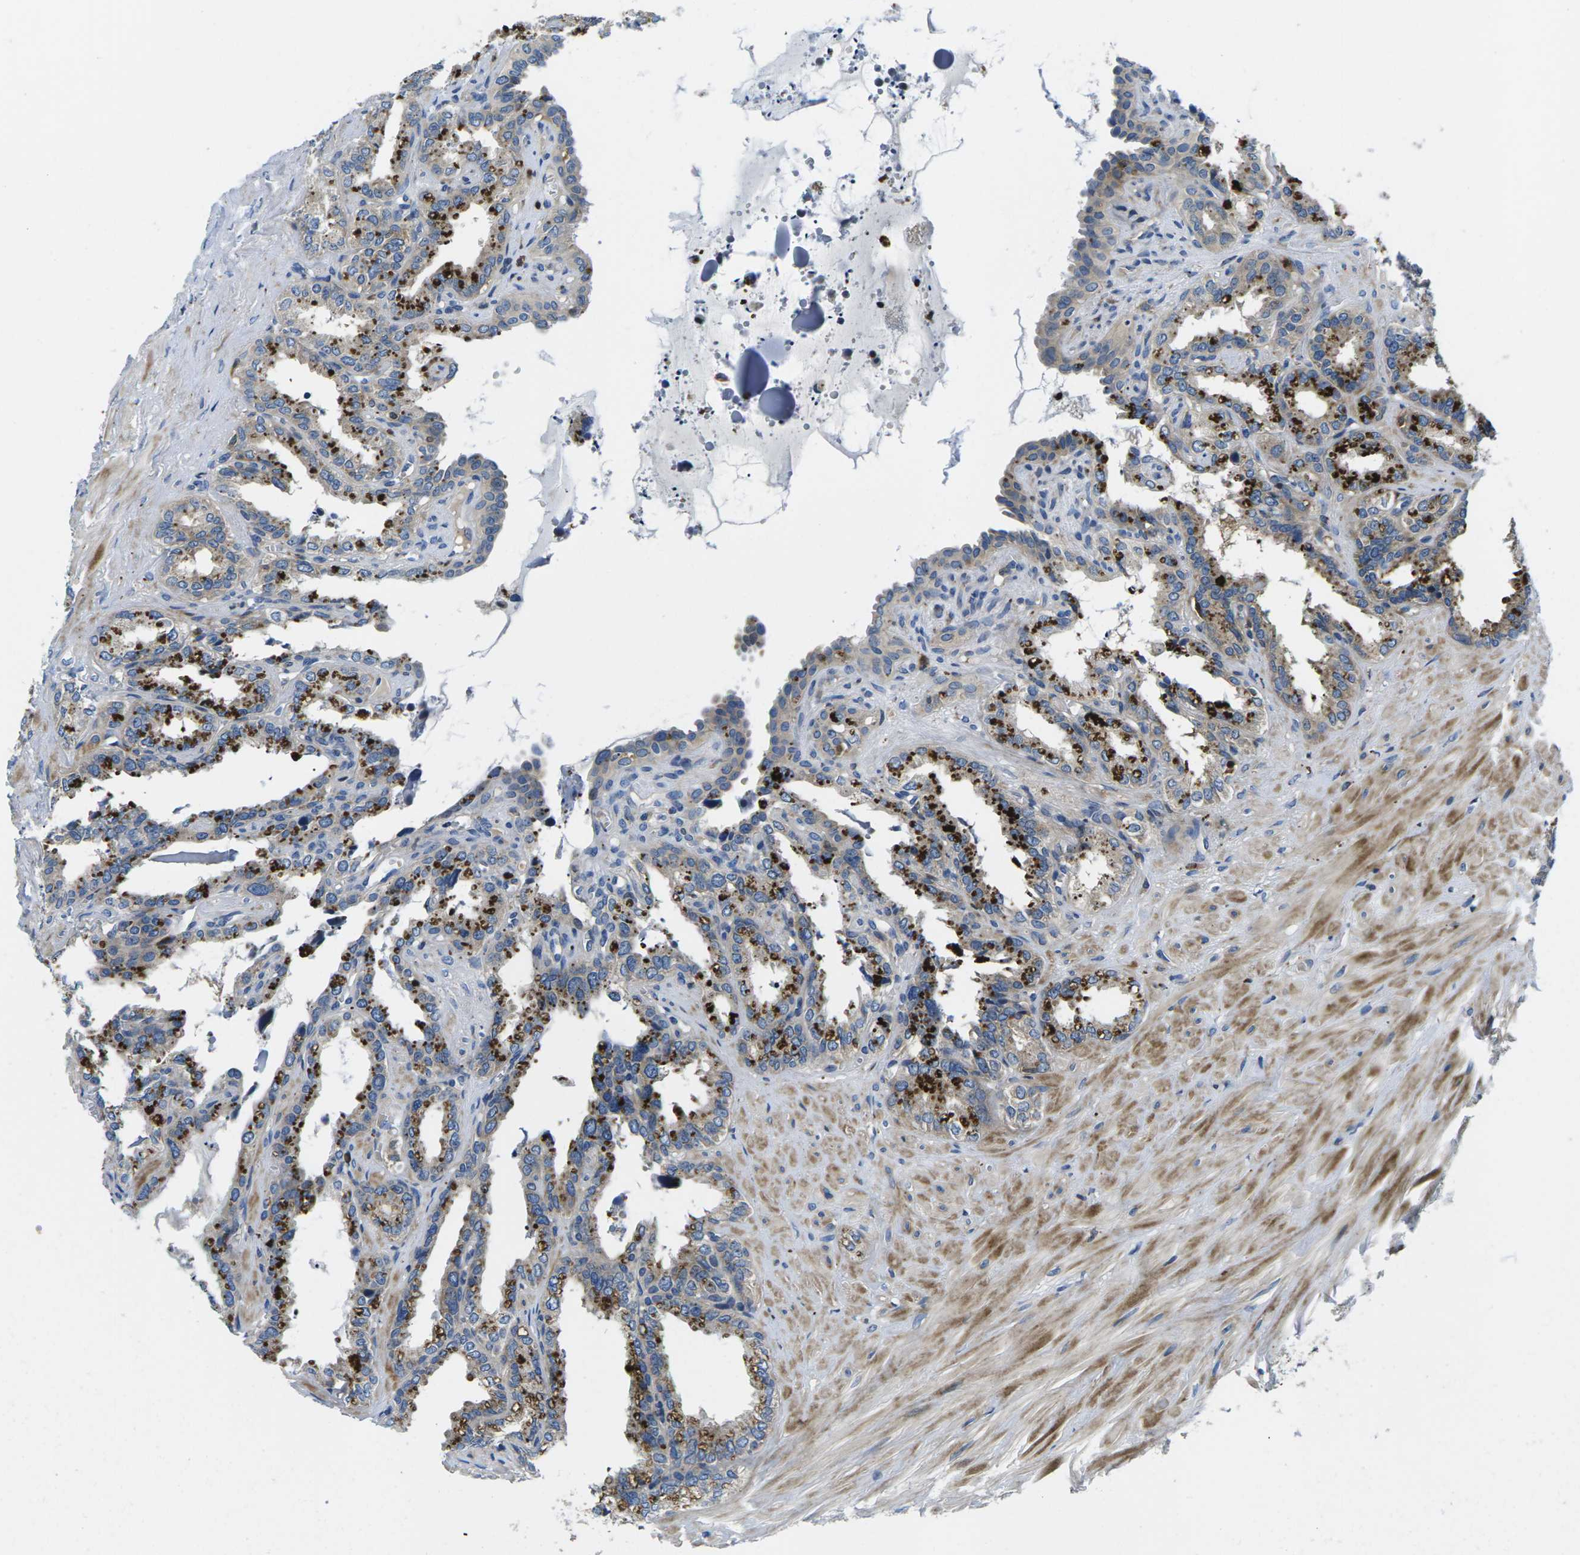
{"staining": {"intensity": "weak", "quantity": "<25%", "location": "cytoplasmic/membranous"}, "tissue": "seminal vesicle", "cell_type": "Glandular cells", "image_type": "normal", "snomed": [{"axis": "morphology", "description": "Normal tissue, NOS"}, {"axis": "topography", "description": "Seminal veicle"}], "caption": "DAB (3,3'-diaminobenzidine) immunohistochemical staining of unremarkable seminal vesicle reveals no significant positivity in glandular cells.", "gene": "PLCE1", "patient": {"sex": "male", "age": 64}}